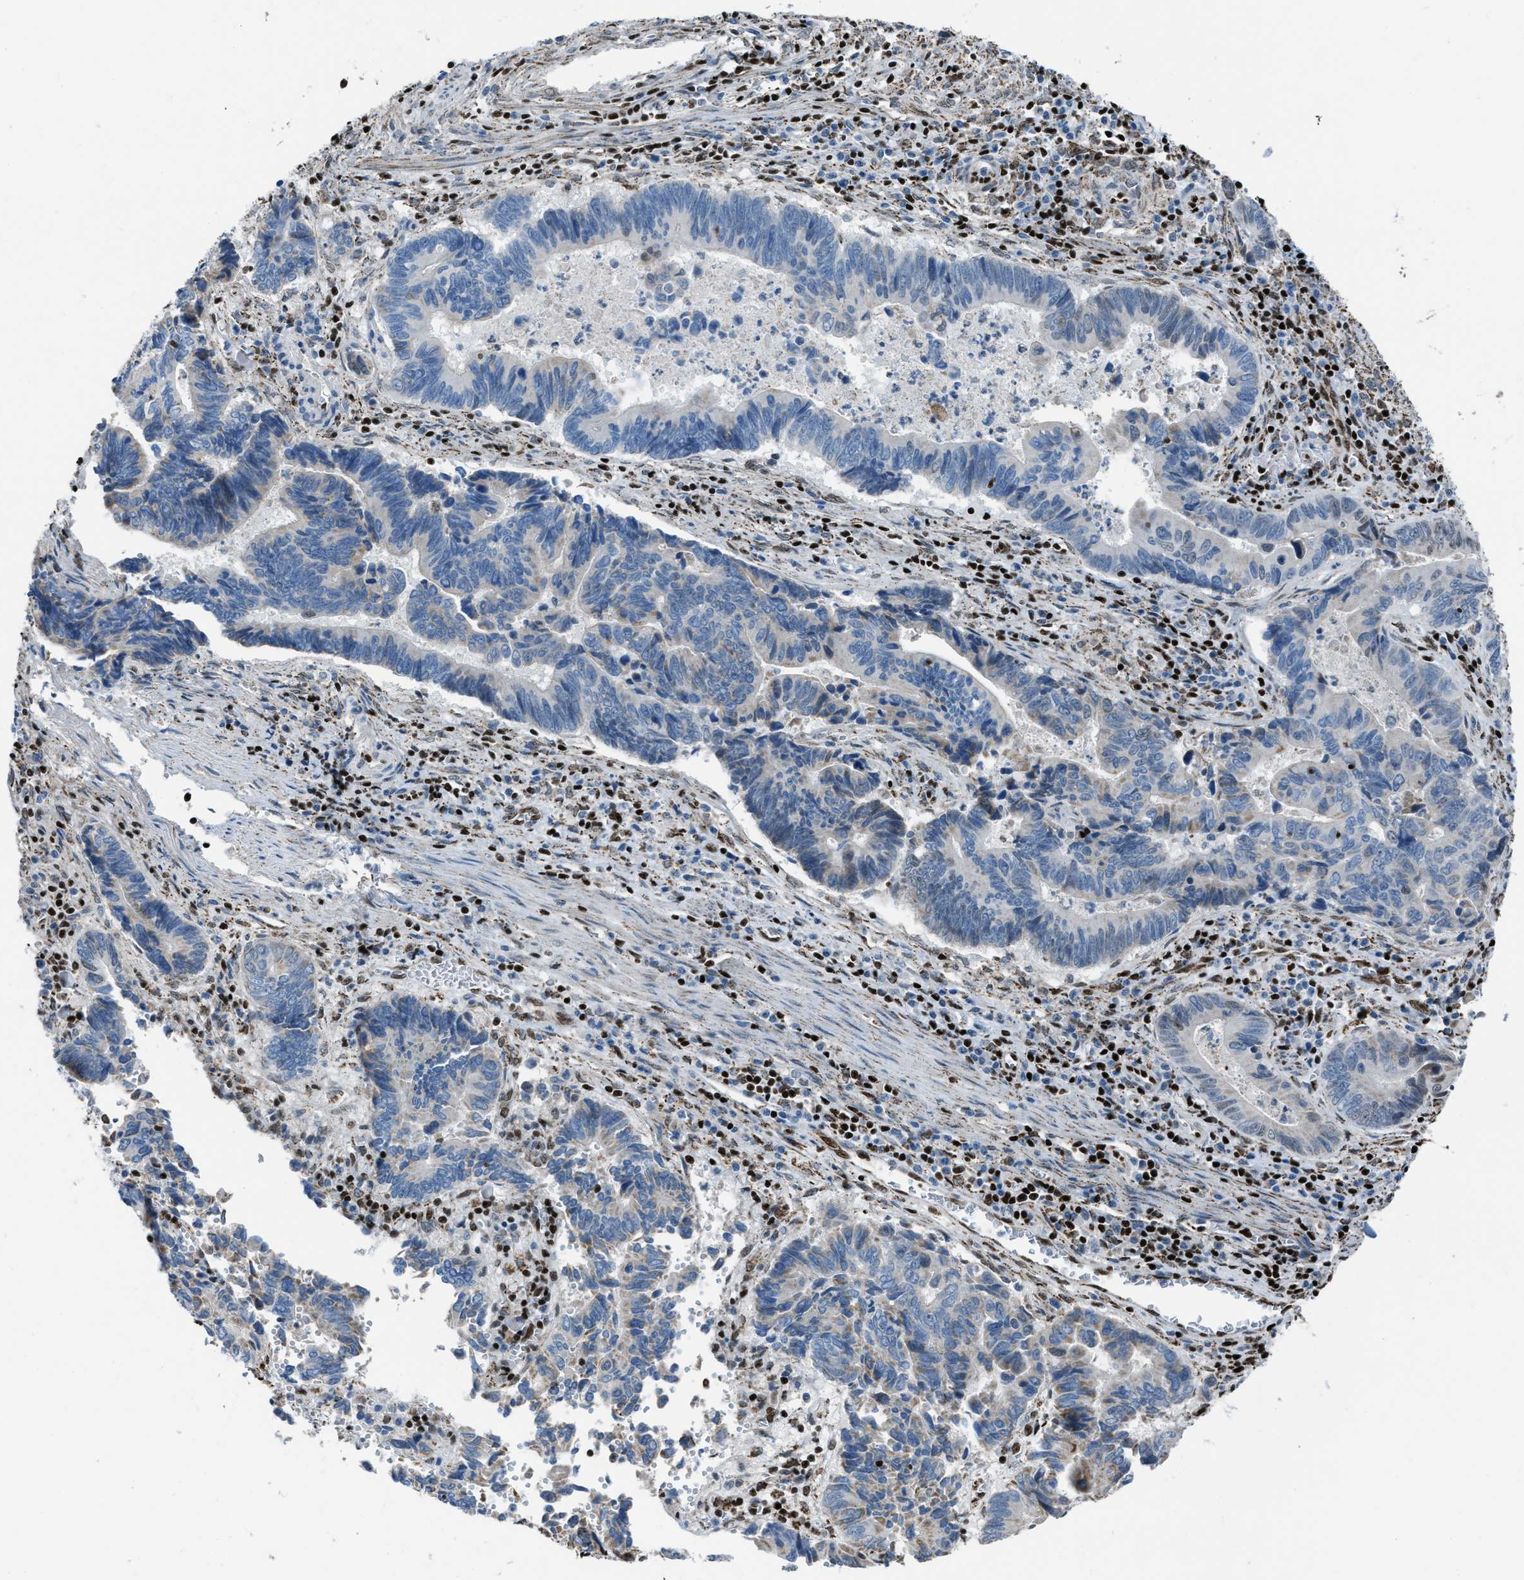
{"staining": {"intensity": "negative", "quantity": "none", "location": "none"}, "tissue": "pancreatic cancer", "cell_type": "Tumor cells", "image_type": "cancer", "snomed": [{"axis": "morphology", "description": "Adenocarcinoma, NOS"}, {"axis": "topography", "description": "Pancreas"}], "caption": "The photomicrograph demonstrates no significant staining in tumor cells of pancreatic cancer.", "gene": "SLFN5", "patient": {"sex": "female", "age": 70}}